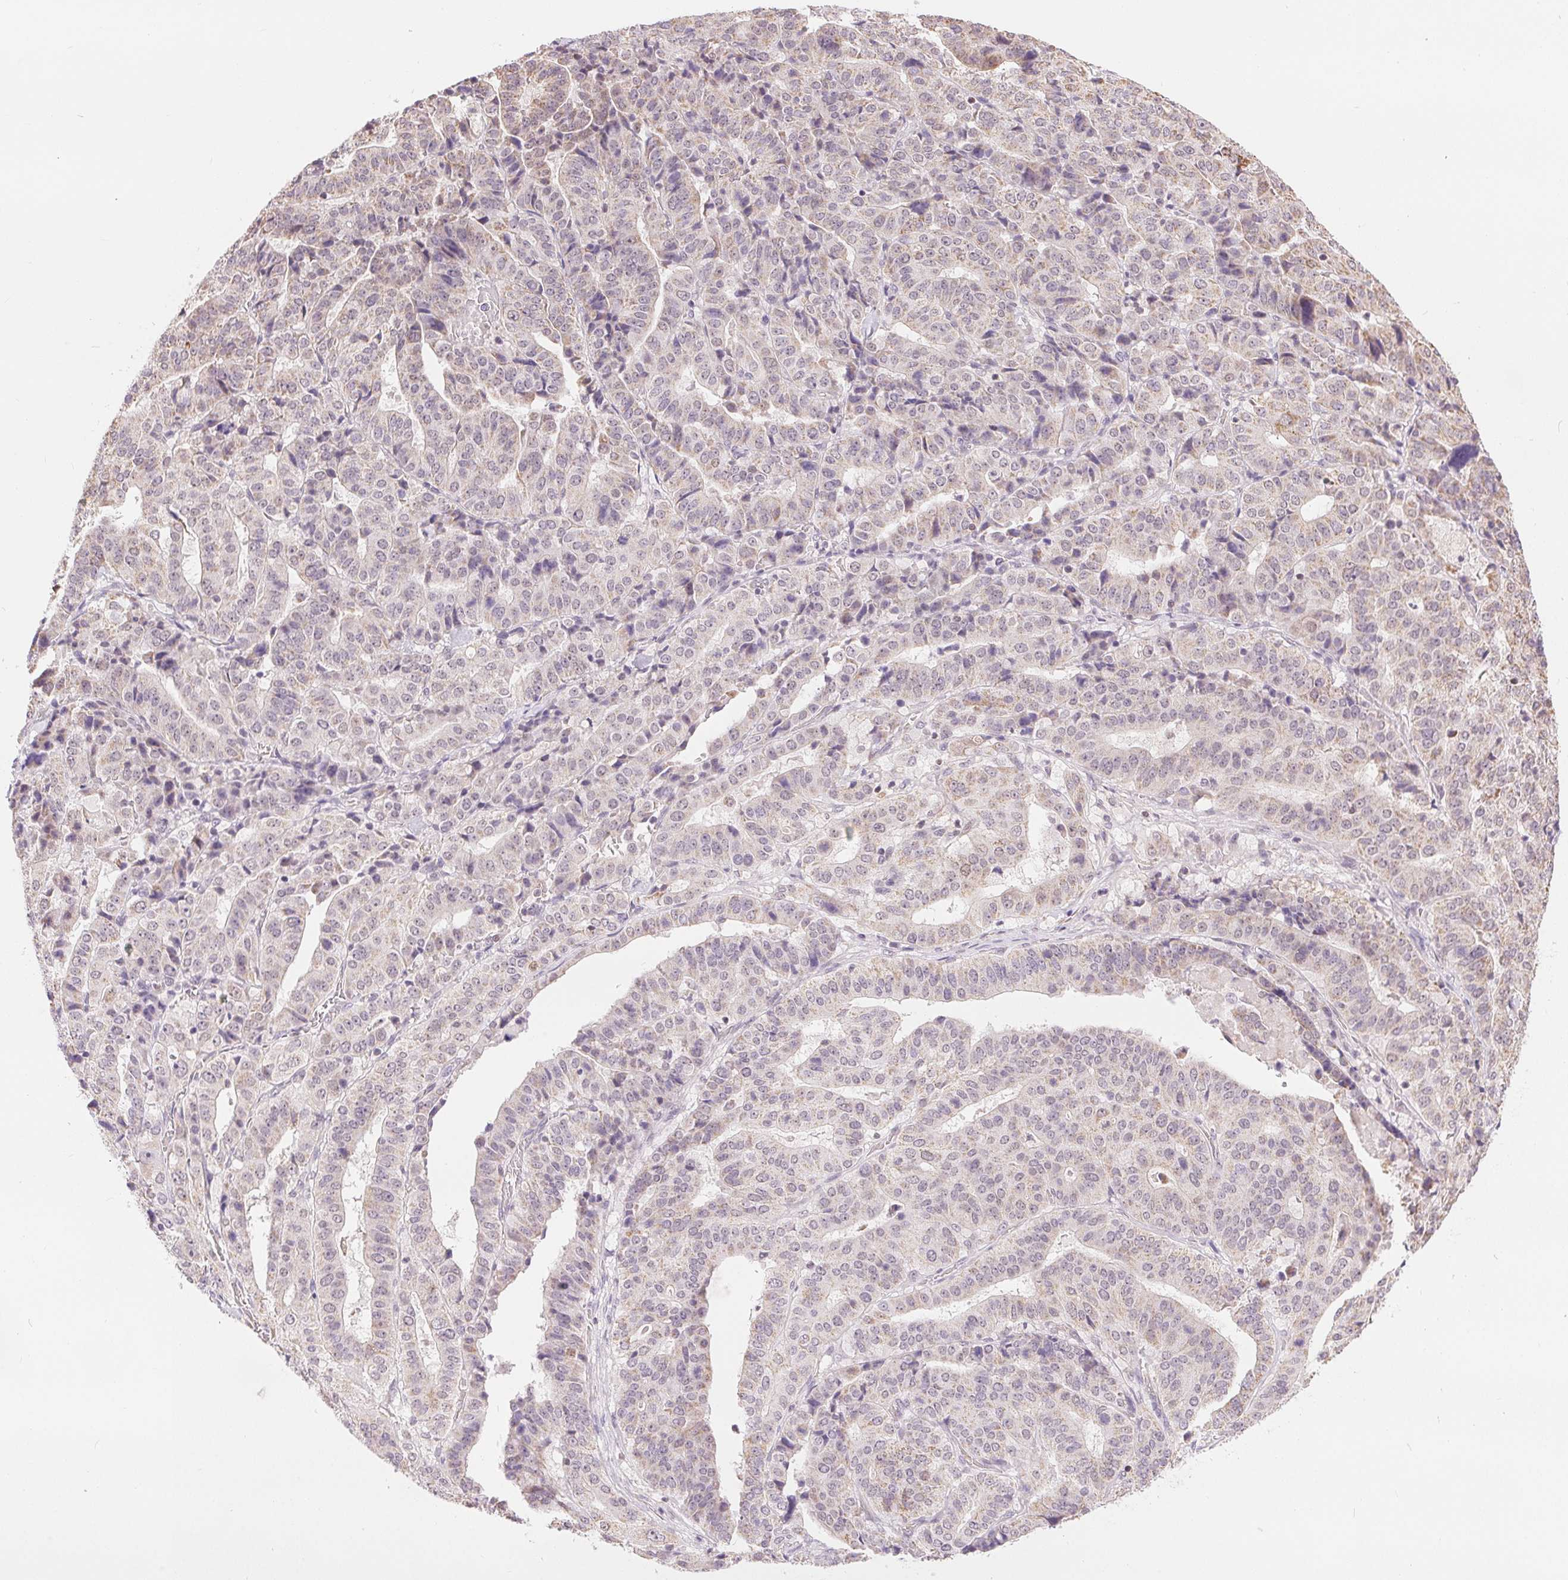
{"staining": {"intensity": "weak", "quantity": "<25%", "location": "cytoplasmic/membranous"}, "tissue": "stomach cancer", "cell_type": "Tumor cells", "image_type": "cancer", "snomed": [{"axis": "morphology", "description": "Adenocarcinoma, NOS"}, {"axis": "topography", "description": "Stomach"}], "caption": "Tumor cells show no significant staining in stomach adenocarcinoma. Brightfield microscopy of IHC stained with DAB (brown) and hematoxylin (blue), captured at high magnification.", "gene": "POU2F2", "patient": {"sex": "male", "age": 48}}